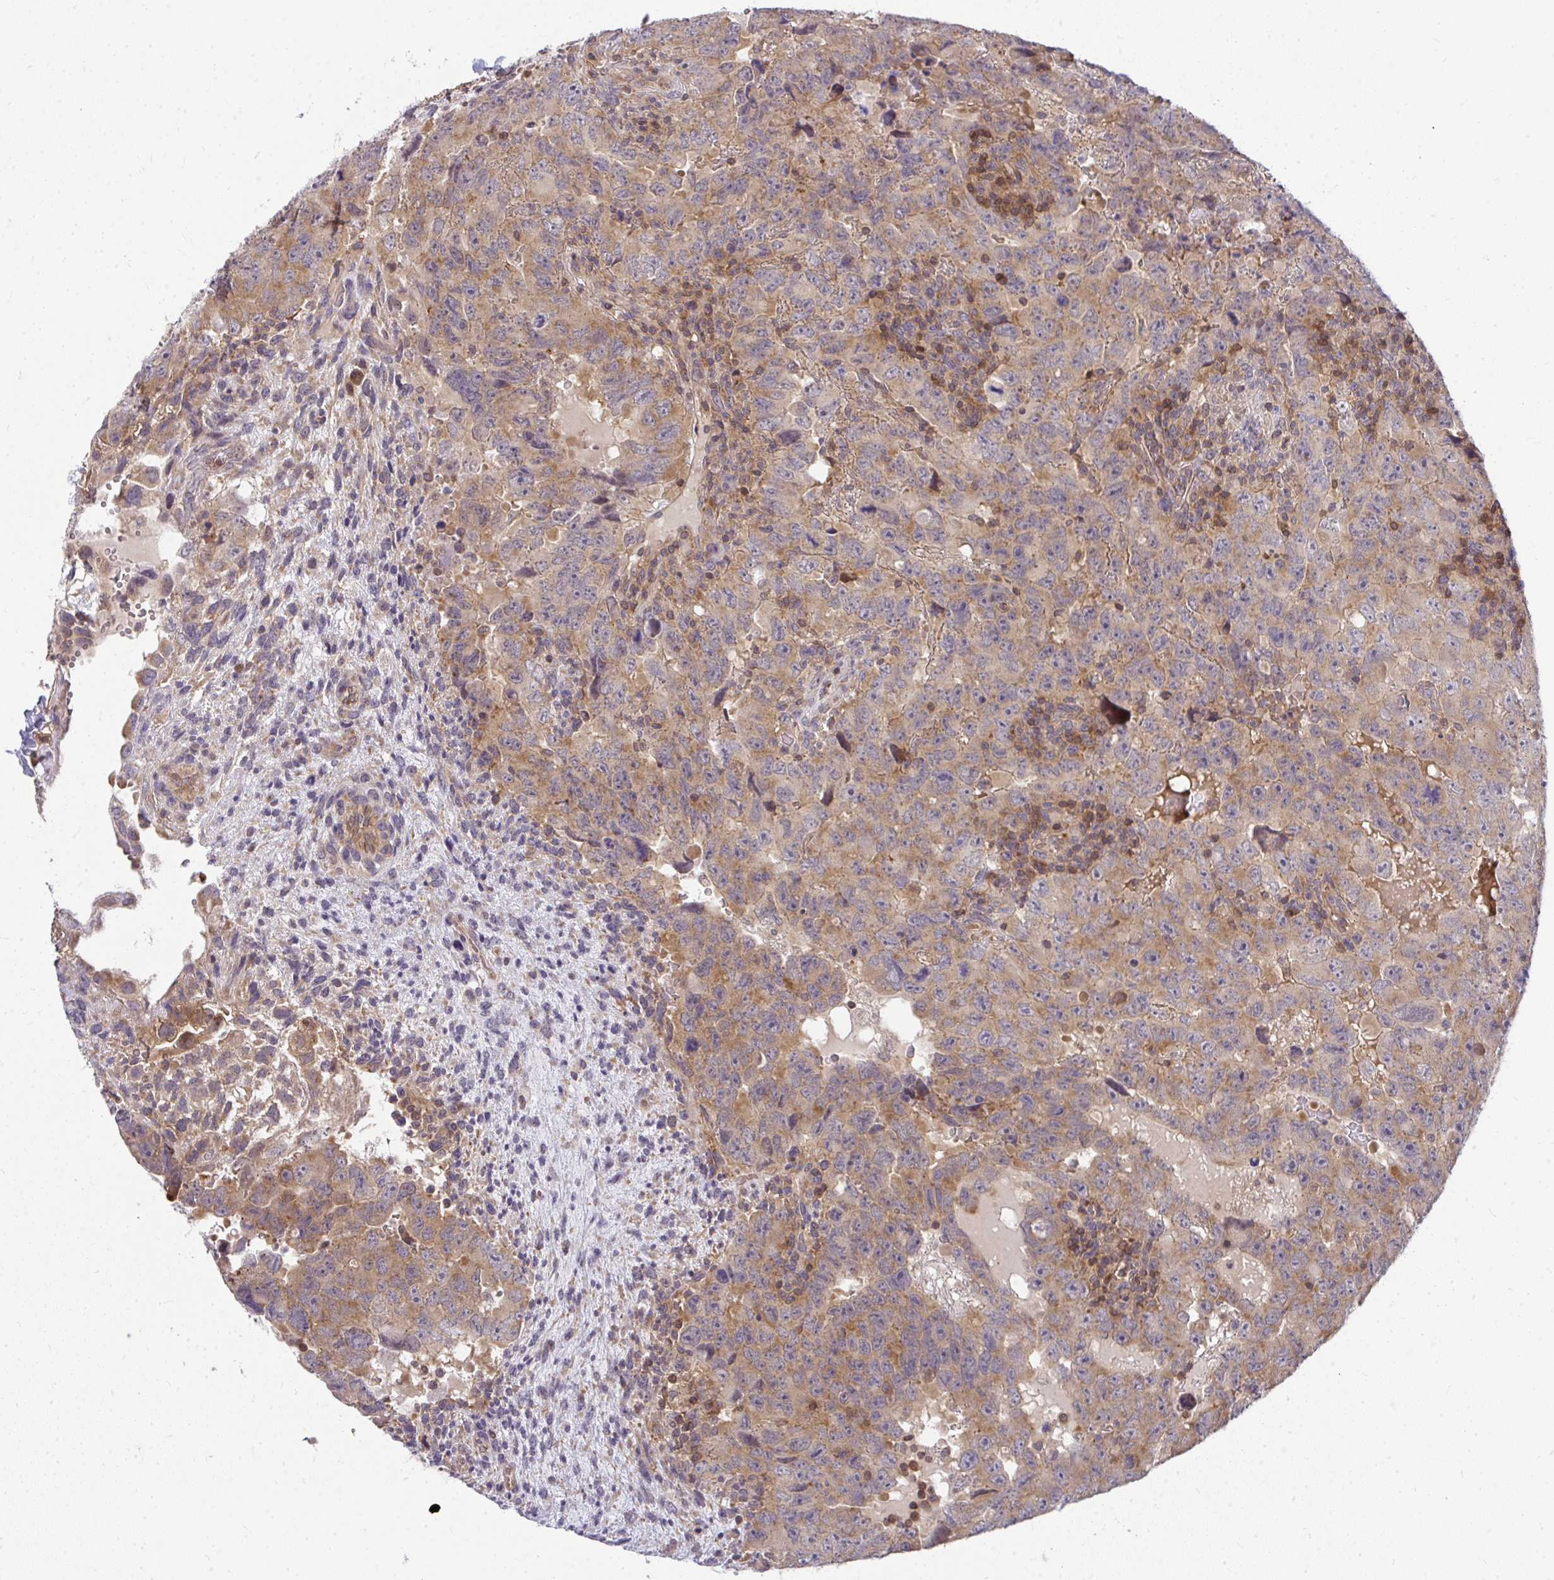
{"staining": {"intensity": "moderate", "quantity": ">75%", "location": "cytoplasmic/membranous"}, "tissue": "testis cancer", "cell_type": "Tumor cells", "image_type": "cancer", "snomed": [{"axis": "morphology", "description": "Carcinoma, Embryonal, NOS"}, {"axis": "topography", "description": "Testis"}], "caption": "Embryonal carcinoma (testis) stained with a brown dye displays moderate cytoplasmic/membranous positive positivity in approximately >75% of tumor cells.", "gene": "HDHD2", "patient": {"sex": "male", "age": 24}}